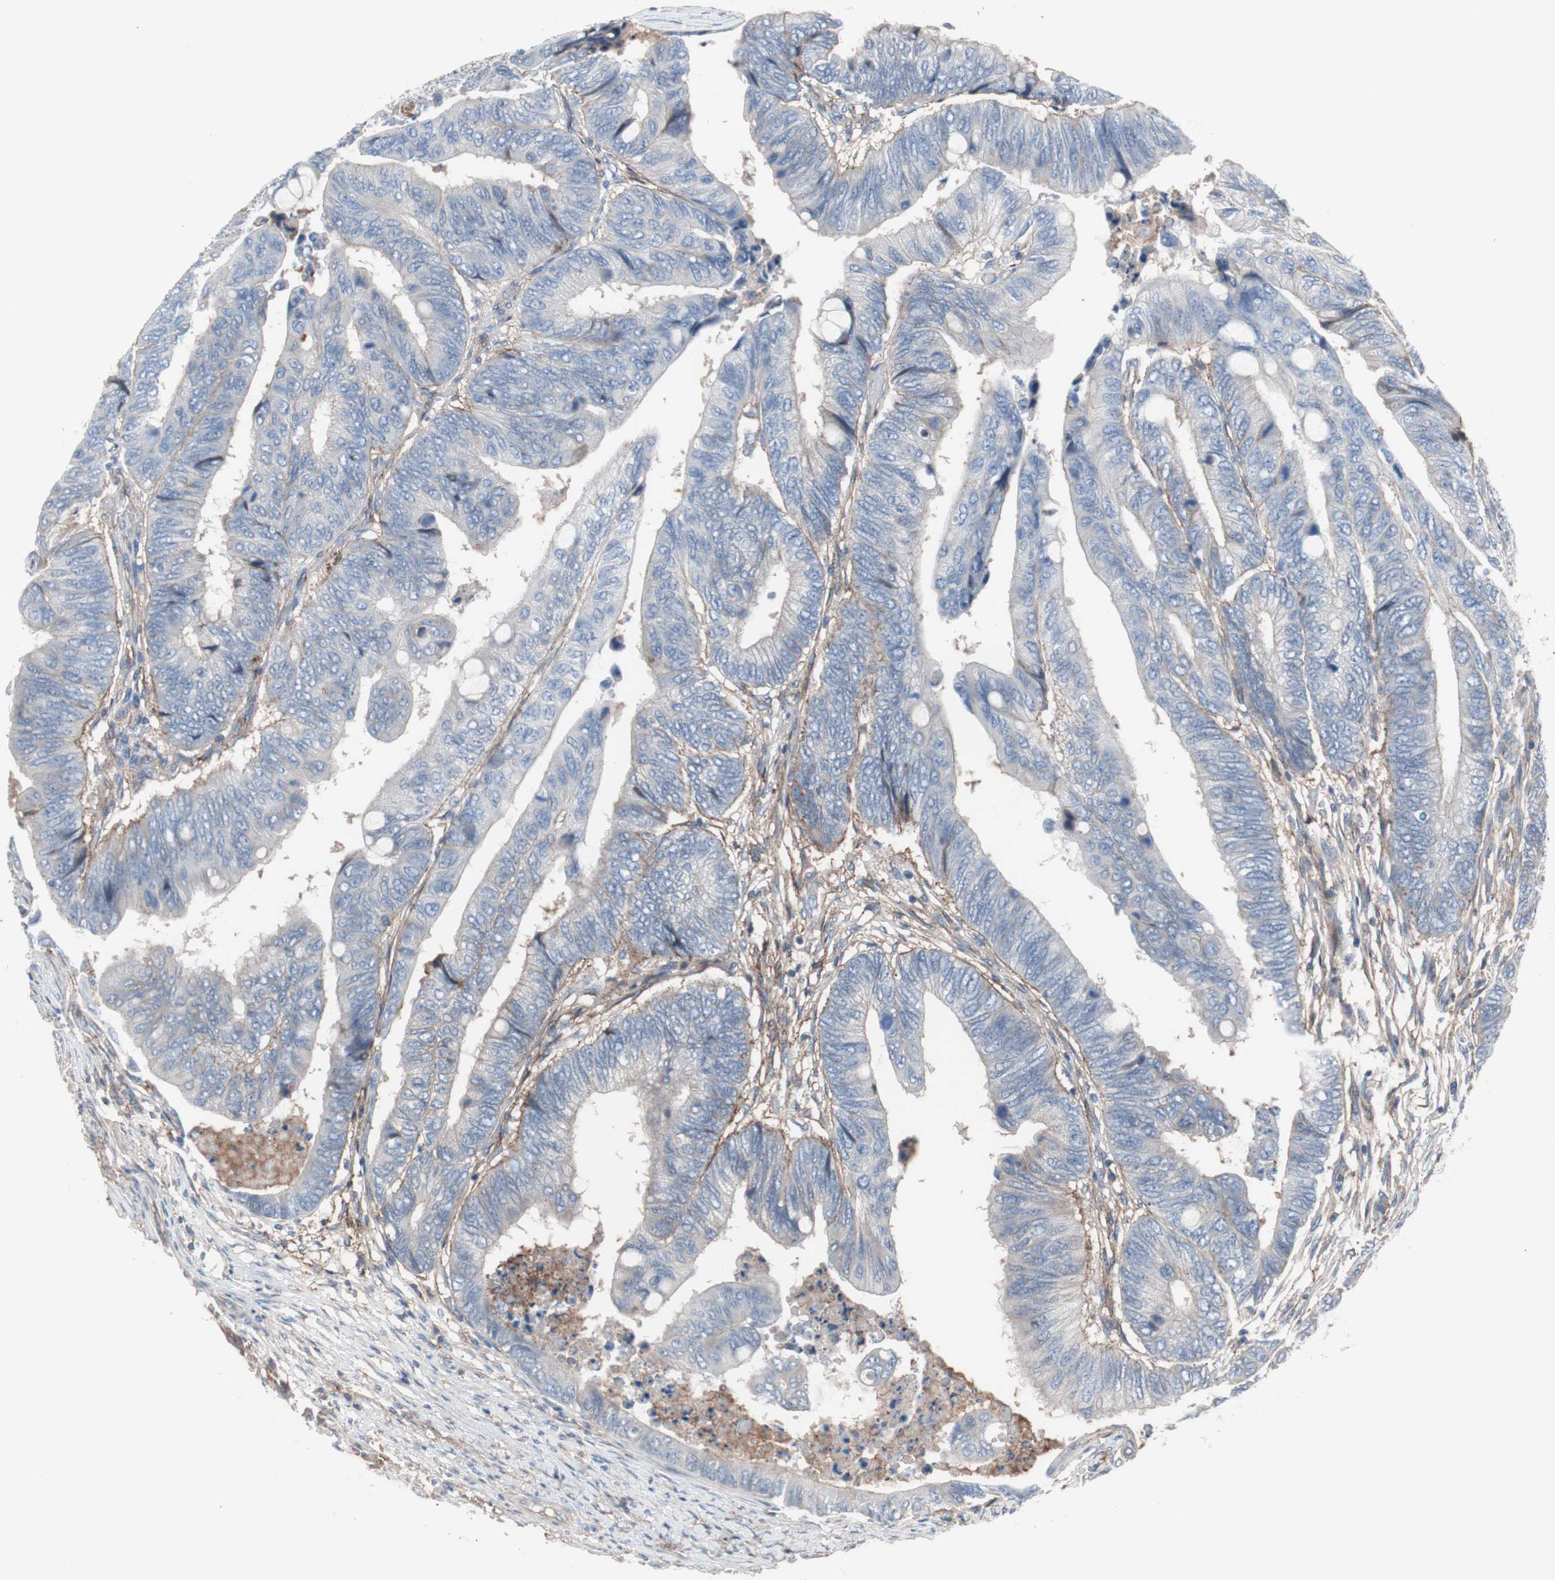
{"staining": {"intensity": "negative", "quantity": "none", "location": "none"}, "tissue": "colorectal cancer", "cell_type": "Tumor cells", "image_type": "cancer", "snomed": [{"axis": "morphology", "description": "Normal tissue, NOS"}, {"axis": "morphology", "description": "Adenocarcinoma, NOS"}, {"axis": "topography", "description": "Rectum"}, {"axis": "topography", "description": "Peripheral nerve tissue"}], "caption": "This is an IHC image of human adenocarcinoma (colorectal). There is no expression in tumor cells.", "gene": "CD81", "patient": {"sex": "male", "age": 92}}